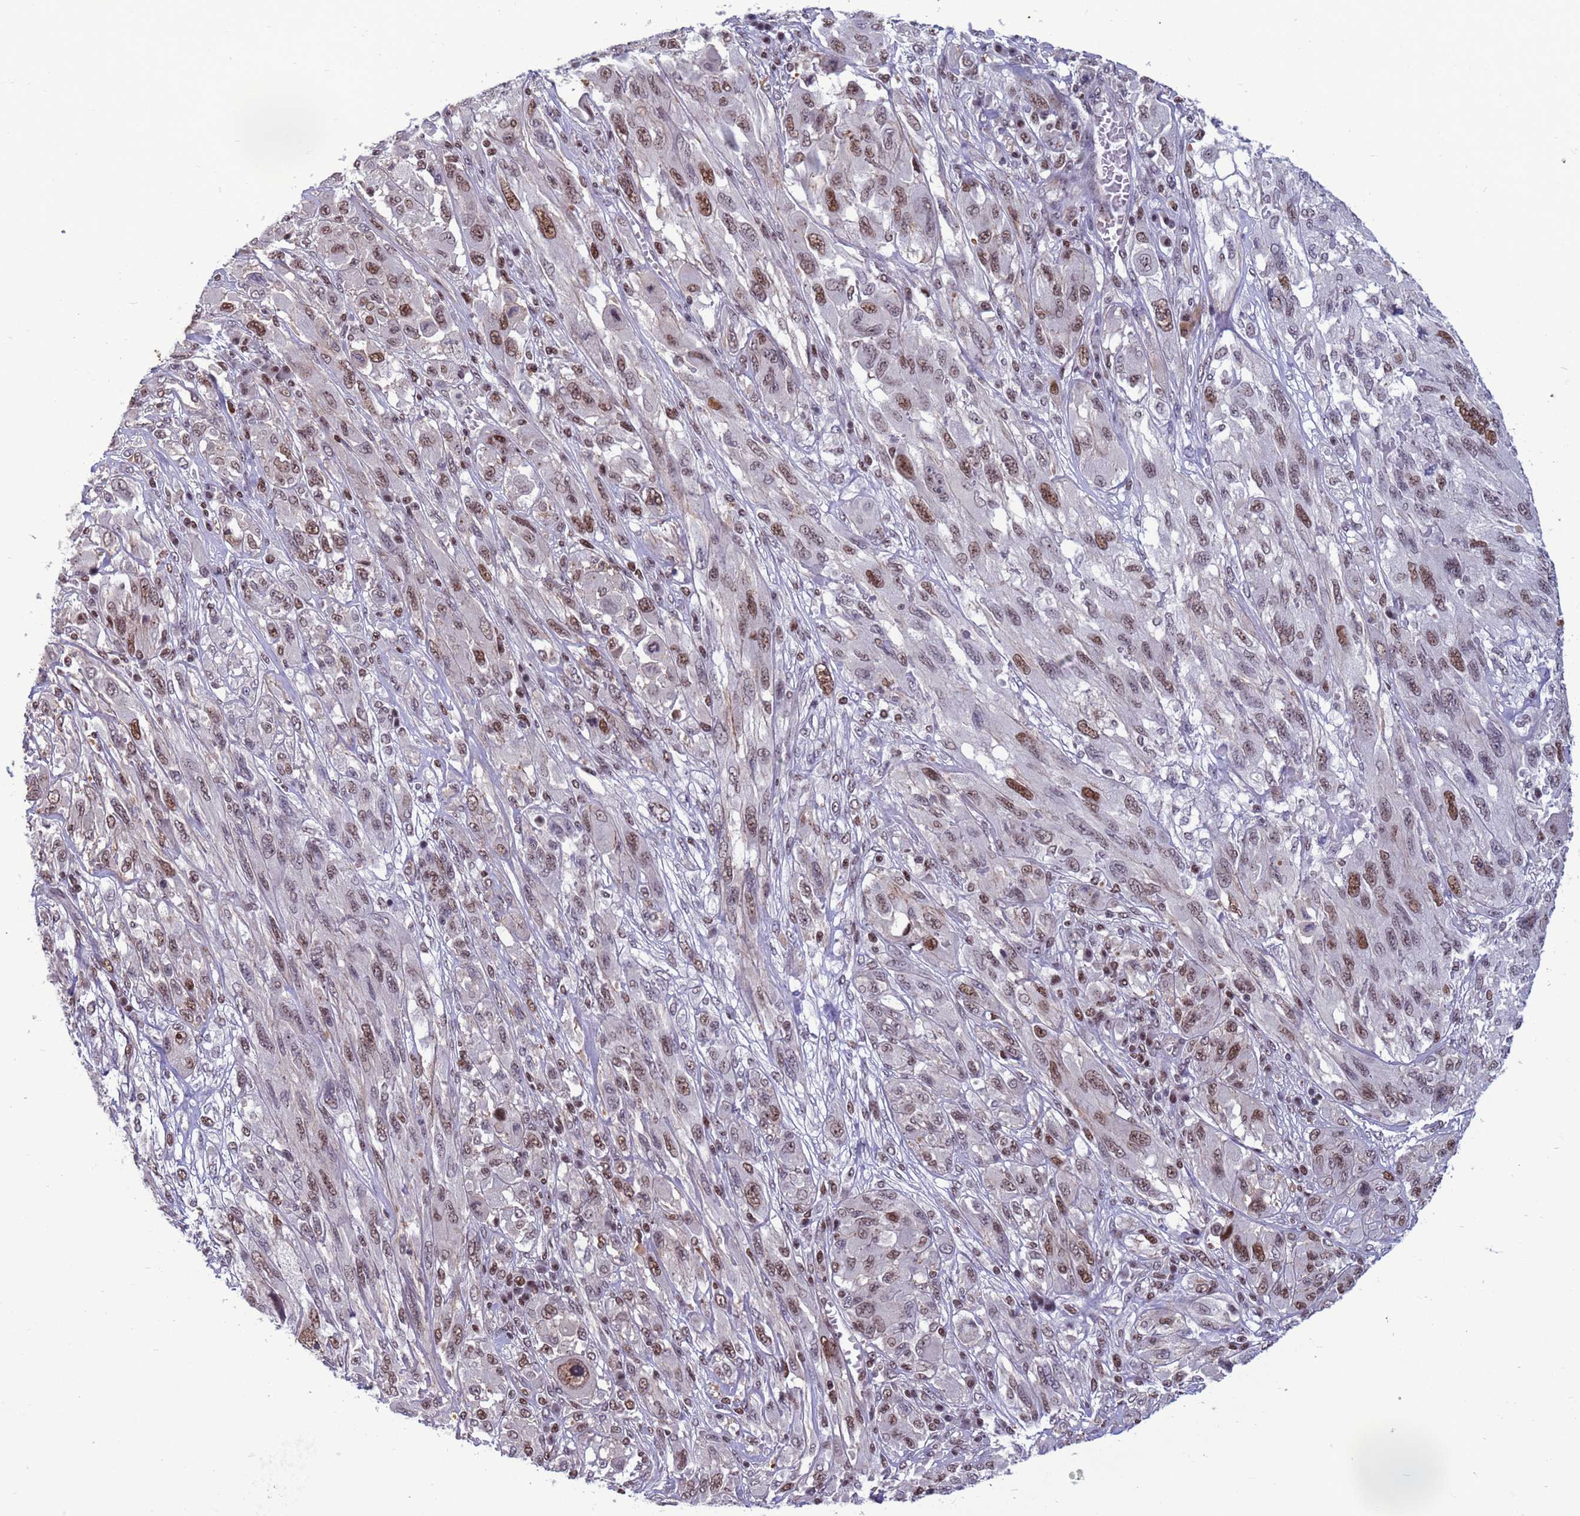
{"staining": {"intensity": "moderate", "quantity": ">75%", "location": "nuclear"}, "tissue": "melanoma", "cell_type": "Tumor cells", "image_type": "cancer", "snomed": [{"axis": "morphology", "description": "Malignant melanoma, NOS"}, {"axis": "topography", "description": "Skin"}], "caption": "Protein expression by IHC demonstrates moderate nuclear expression in approximately >75% of tumor cells in malignant melanoma.", "gene": "NSL1", "patient": {"sex": "female", "age": 91}}